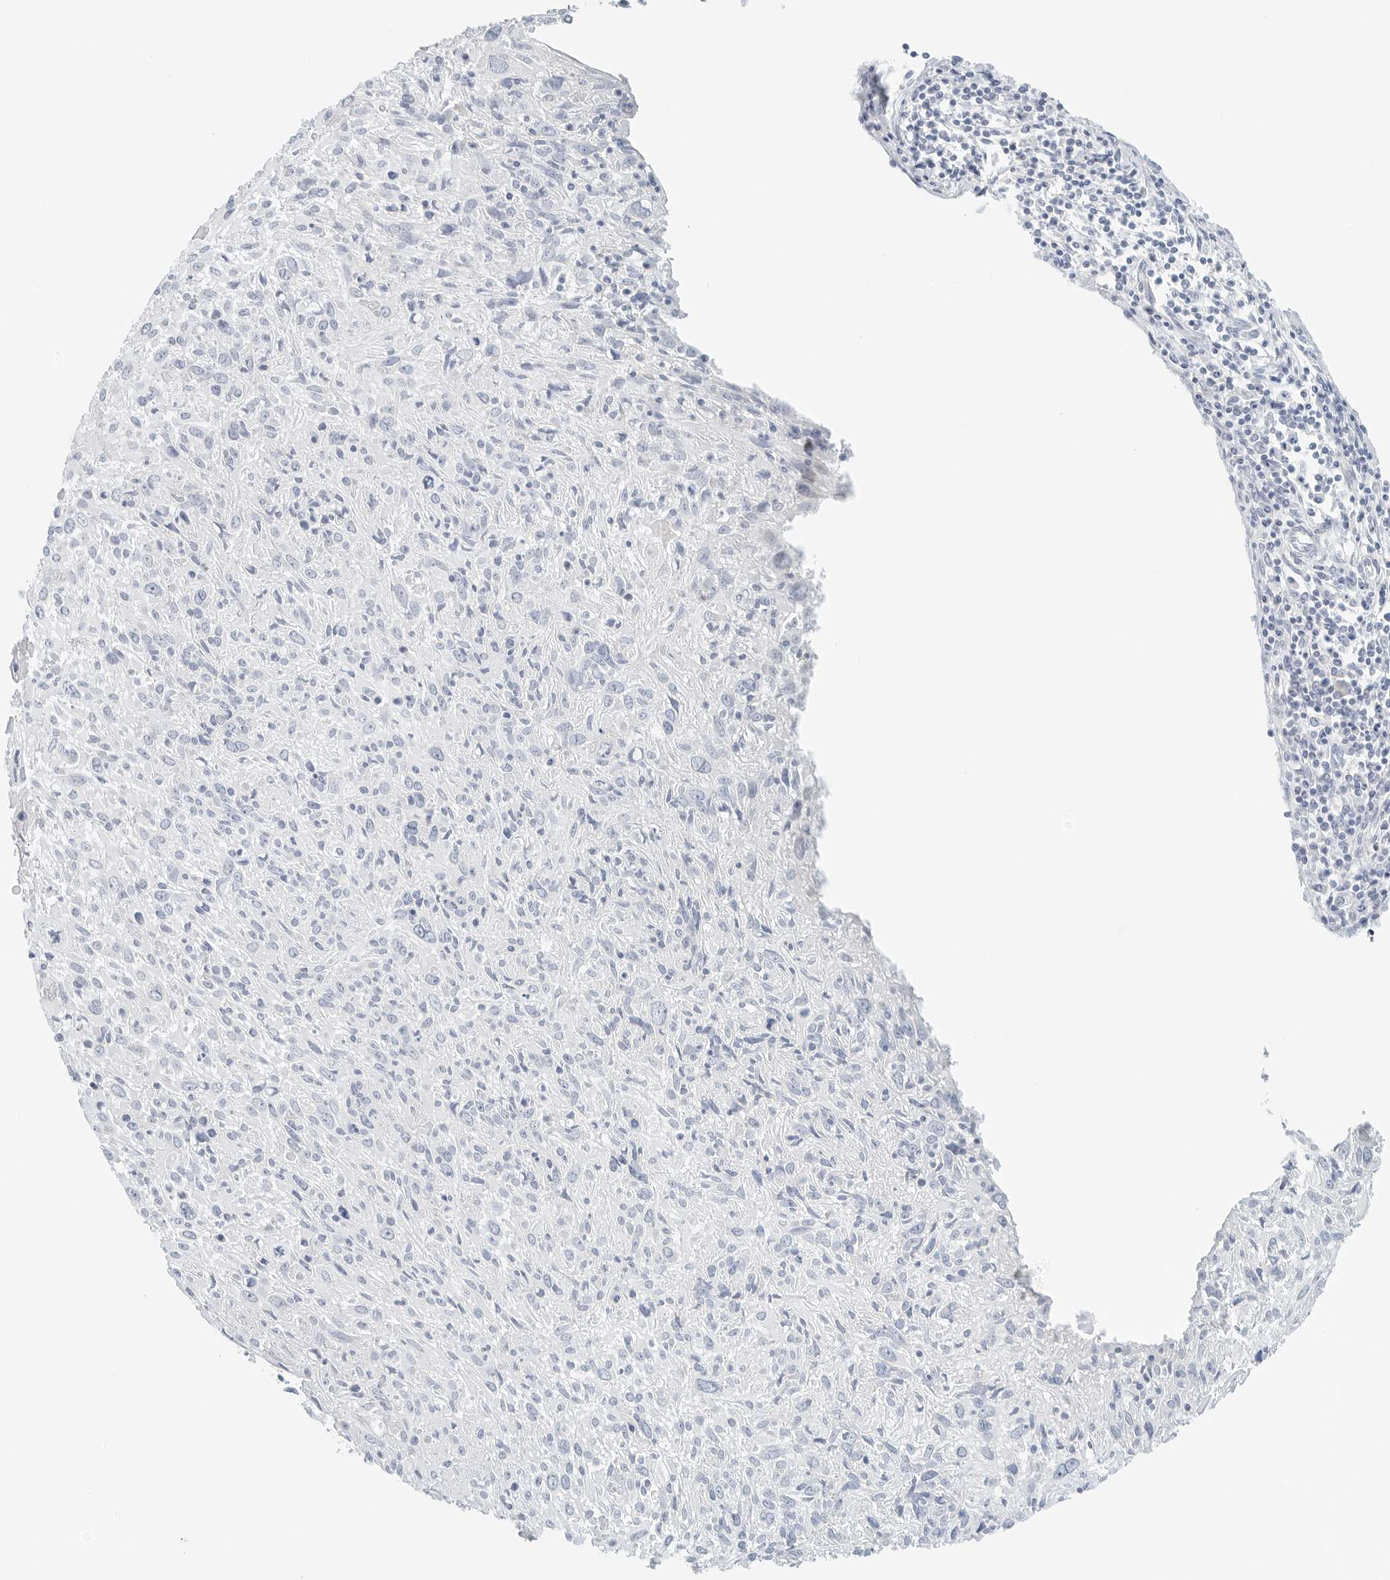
{"staining": {"intensity": "negative", "quantity": "none", "location": "none"}, "tissue": "cervical cancer", "cell_type": "Tumor cells", "image_type": "cancer", "snomed": [{"axis": "morphology", "description": "Squamous cell carcinoma, NOS"}, {"axis": "topography", "description": "Cervix"}], "caption": "A histopathology image of human cervical cancer is negative for staining in tumor cells.", "gene": "IQCC", "patient": {"sex": "female", "age": 51}}